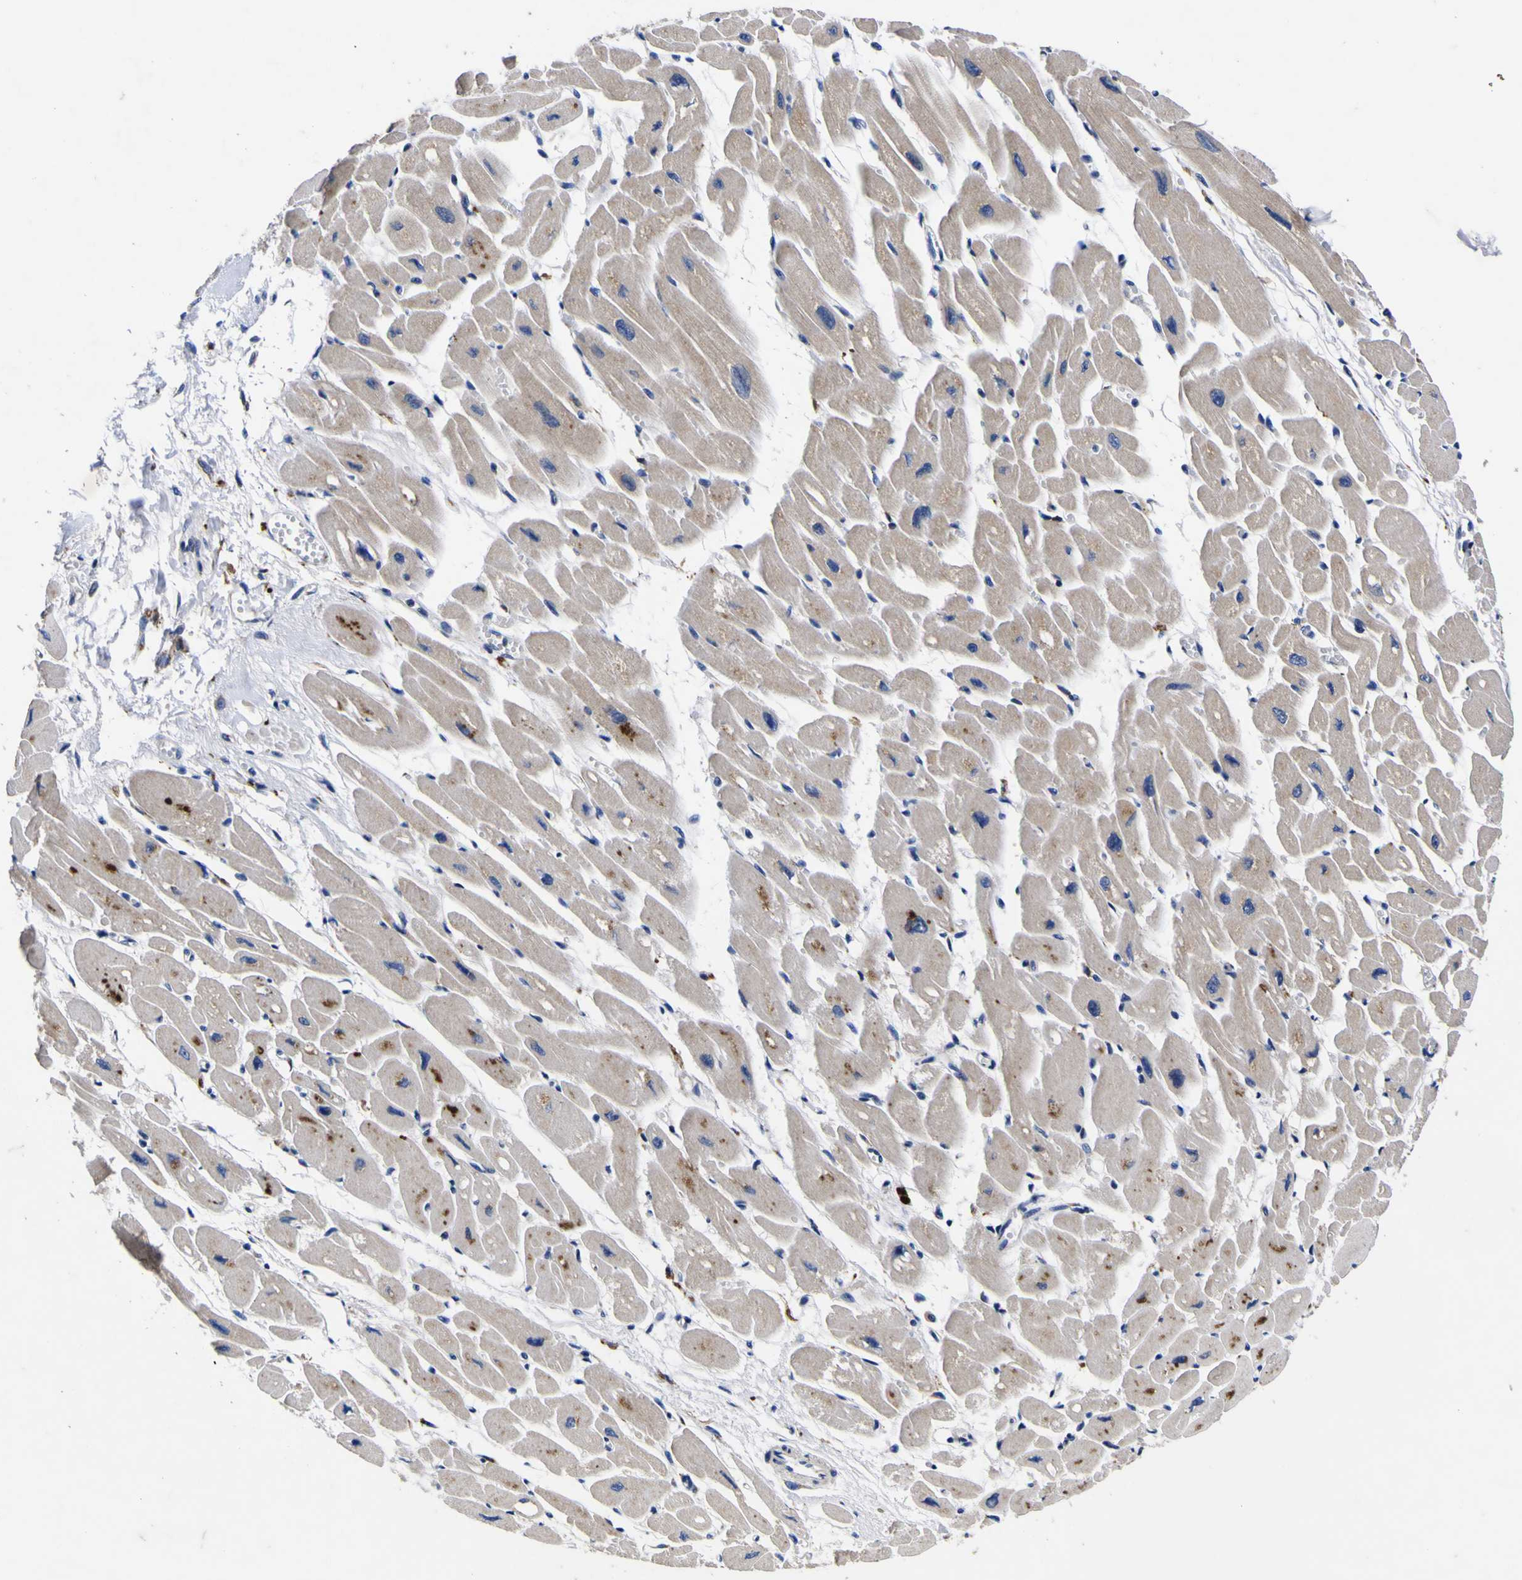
{"staining": {"intensity": "moderate", "quantity": "25%-75%", "location": "cytoplasmic/membranous"}, "tissue": "heart muscle", "cell_type": "Cardiomyocytes", "image_type": "normal", "snomed": [{"axis": "morphology", "description": "Normal tissue, NOS"}, {"axis": "topography", "description": "Heart"}], "caption": "A brown stain highlights moderate cytoplasmic/membranous staining of a protein in cardiomyocytes of benign human heart muscle.", "gene": "COA1", "patient": {"sex": "male", "age": 38}}